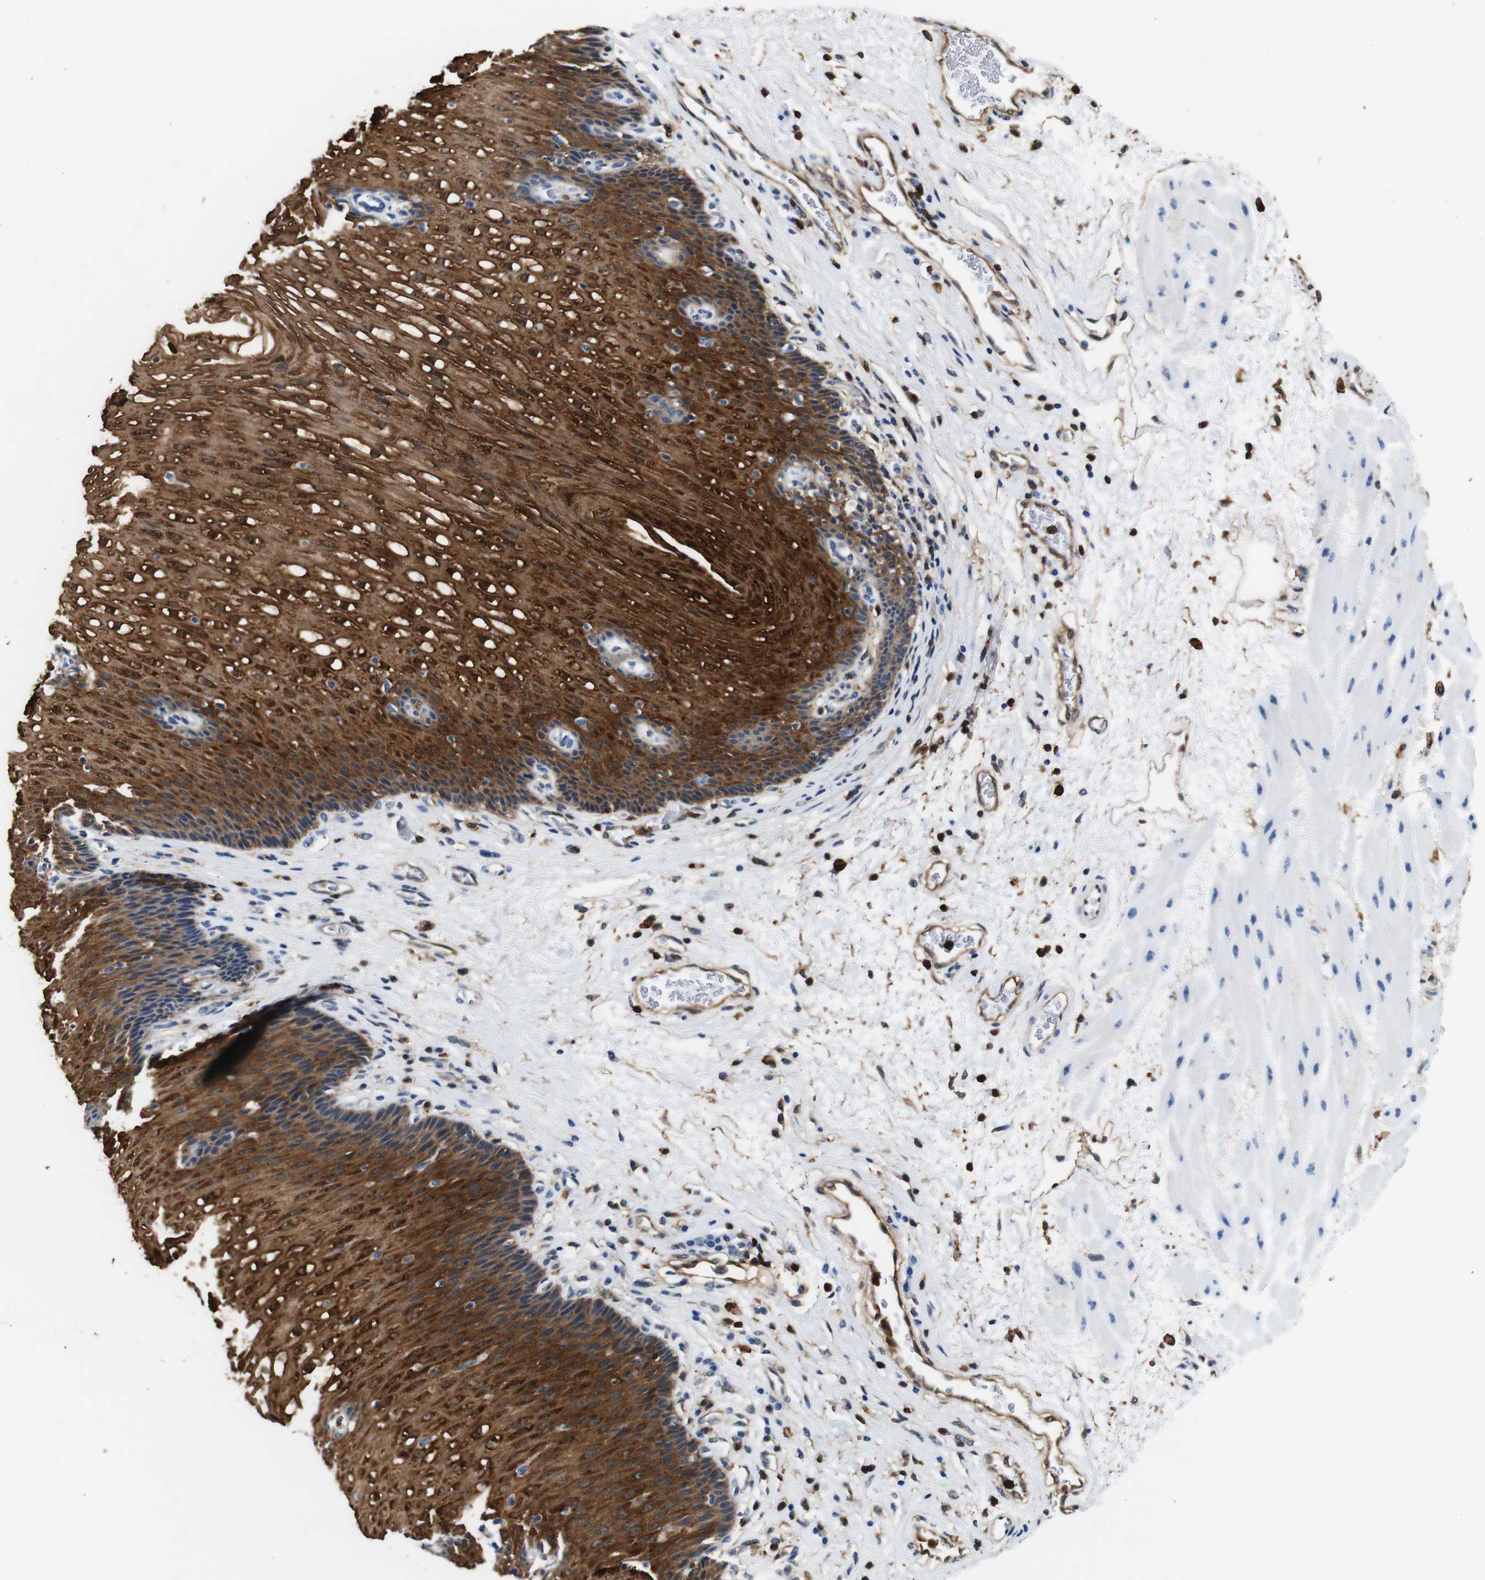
{"staining": {"intensity": "strong", "quantity": ">75%", "location": "cytoplasmic/membranous,nuclear"}, "tissue": "esophagus", "cell_type": "Squamous epithelial cells", "image_type": "normal", "snomed": [{"axis": "morphology", "description": "Normal tissue, NOS"}, {"axis": "topography", "description": "Esophagus"}], "caption": "Esophagus stained with immunohistochemistry (IHC) demonstrates strong cytoplasmic/membranous,nuclear staining in approximately >75% of squamous epithelial cells.", "gene": "ANXA1", "patient": {"sex": "male", "age": 48}}